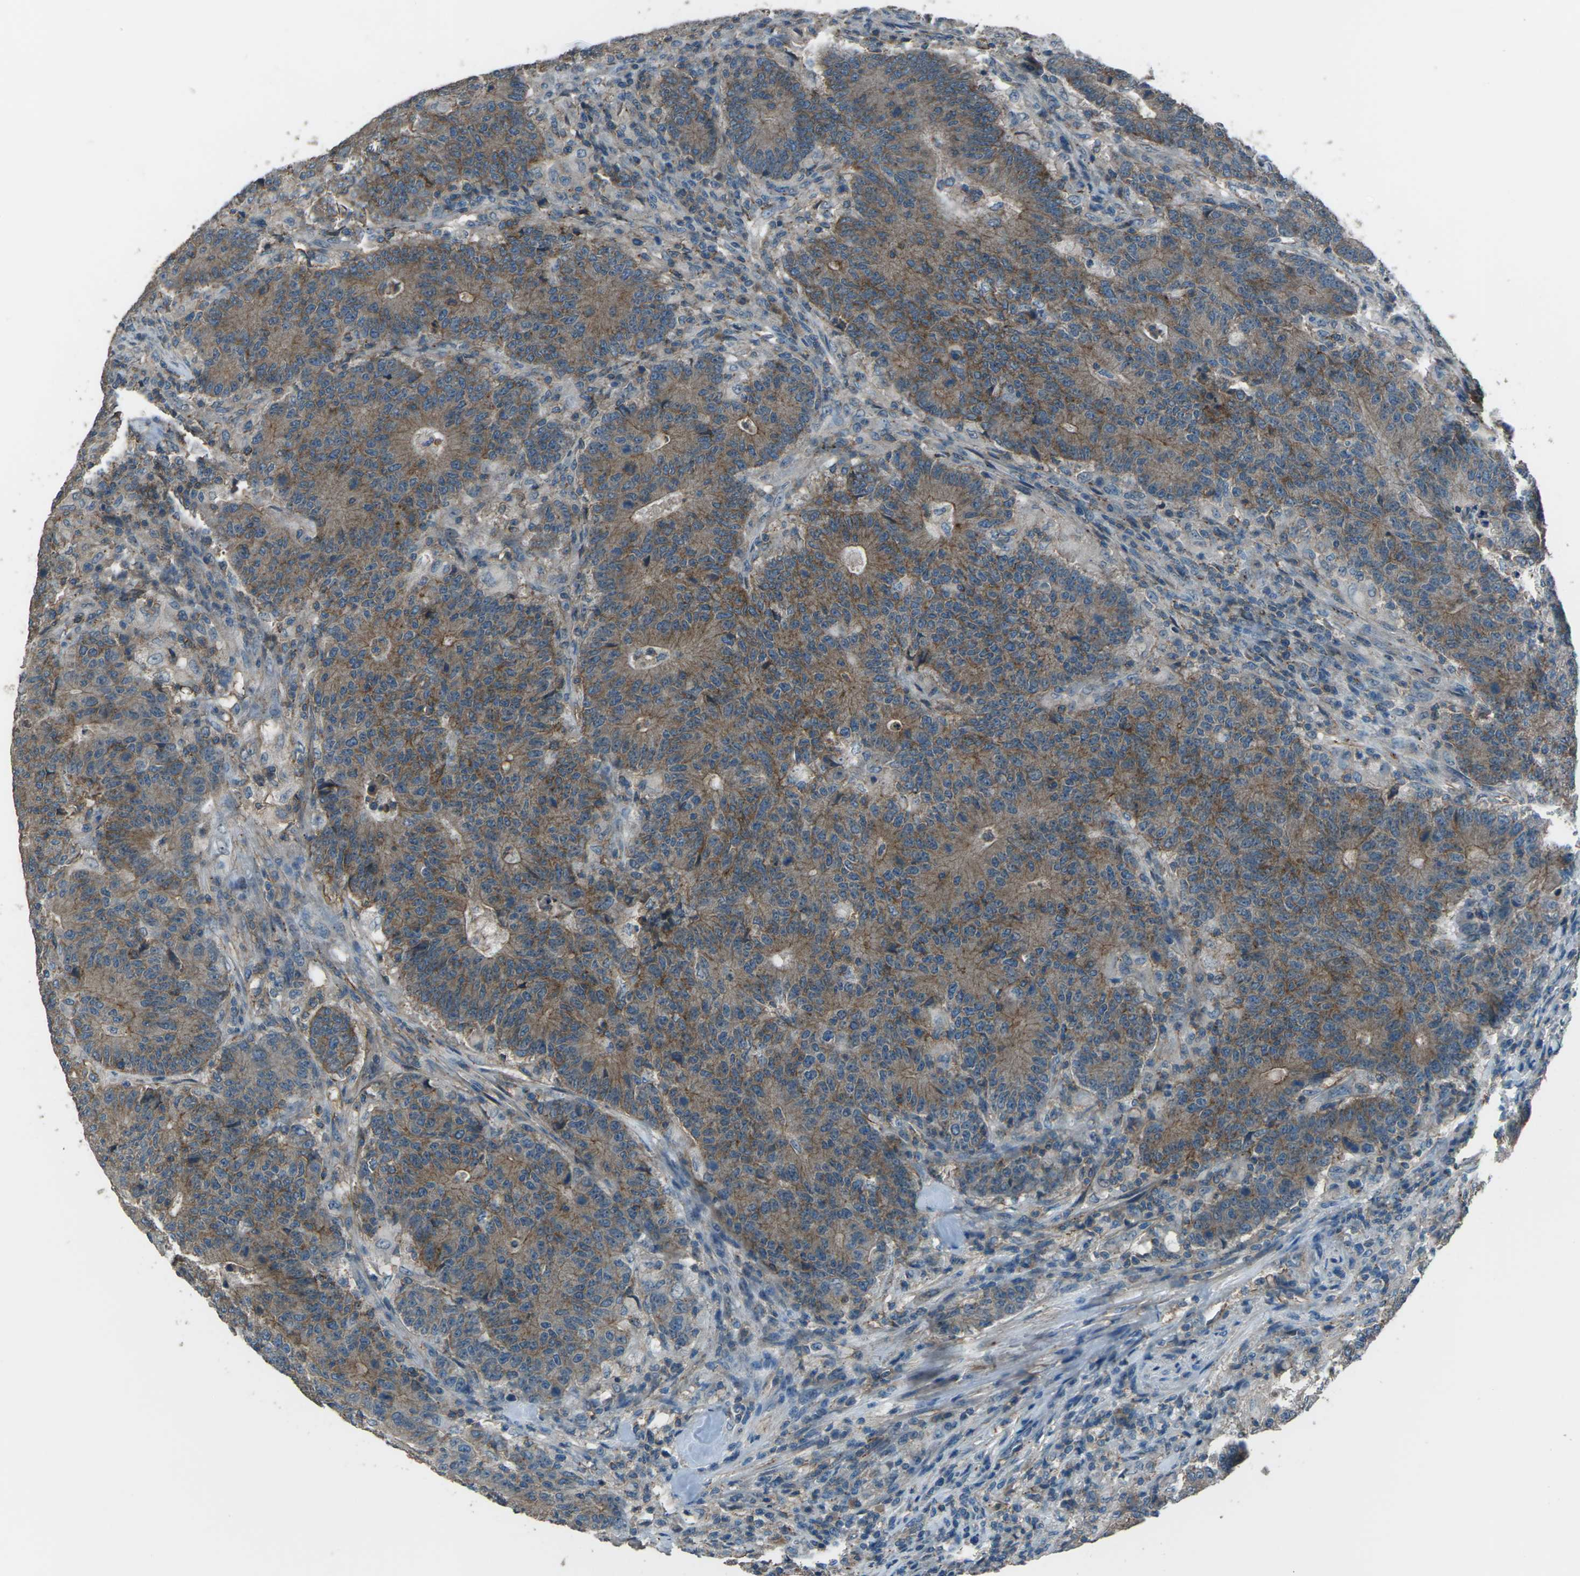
{"staining": {"intensity": "weak", "quantity": ">75%", "location": "cytoplasmic/membranous"}, "tissue": "colorectal cancer", "cell_type": "Tumor cells", "image_type": "cancer", "snomed": [{"axis": "morphology", "description": "Normal tissue, NOS"}, {"axis": "morphology", "description": "Adenocarcinoma, NOS"}, {"axis": "topography", "description": "Colon"}], "caption": "Immunohistochemical staining of human adenocarcinoma (colorectal) displays weak cytoplasmic/membranous protein positivity in about >75% of tumor cells.", "gene": "CMTM4", "patient": {"sex": "female", "age": 75}}